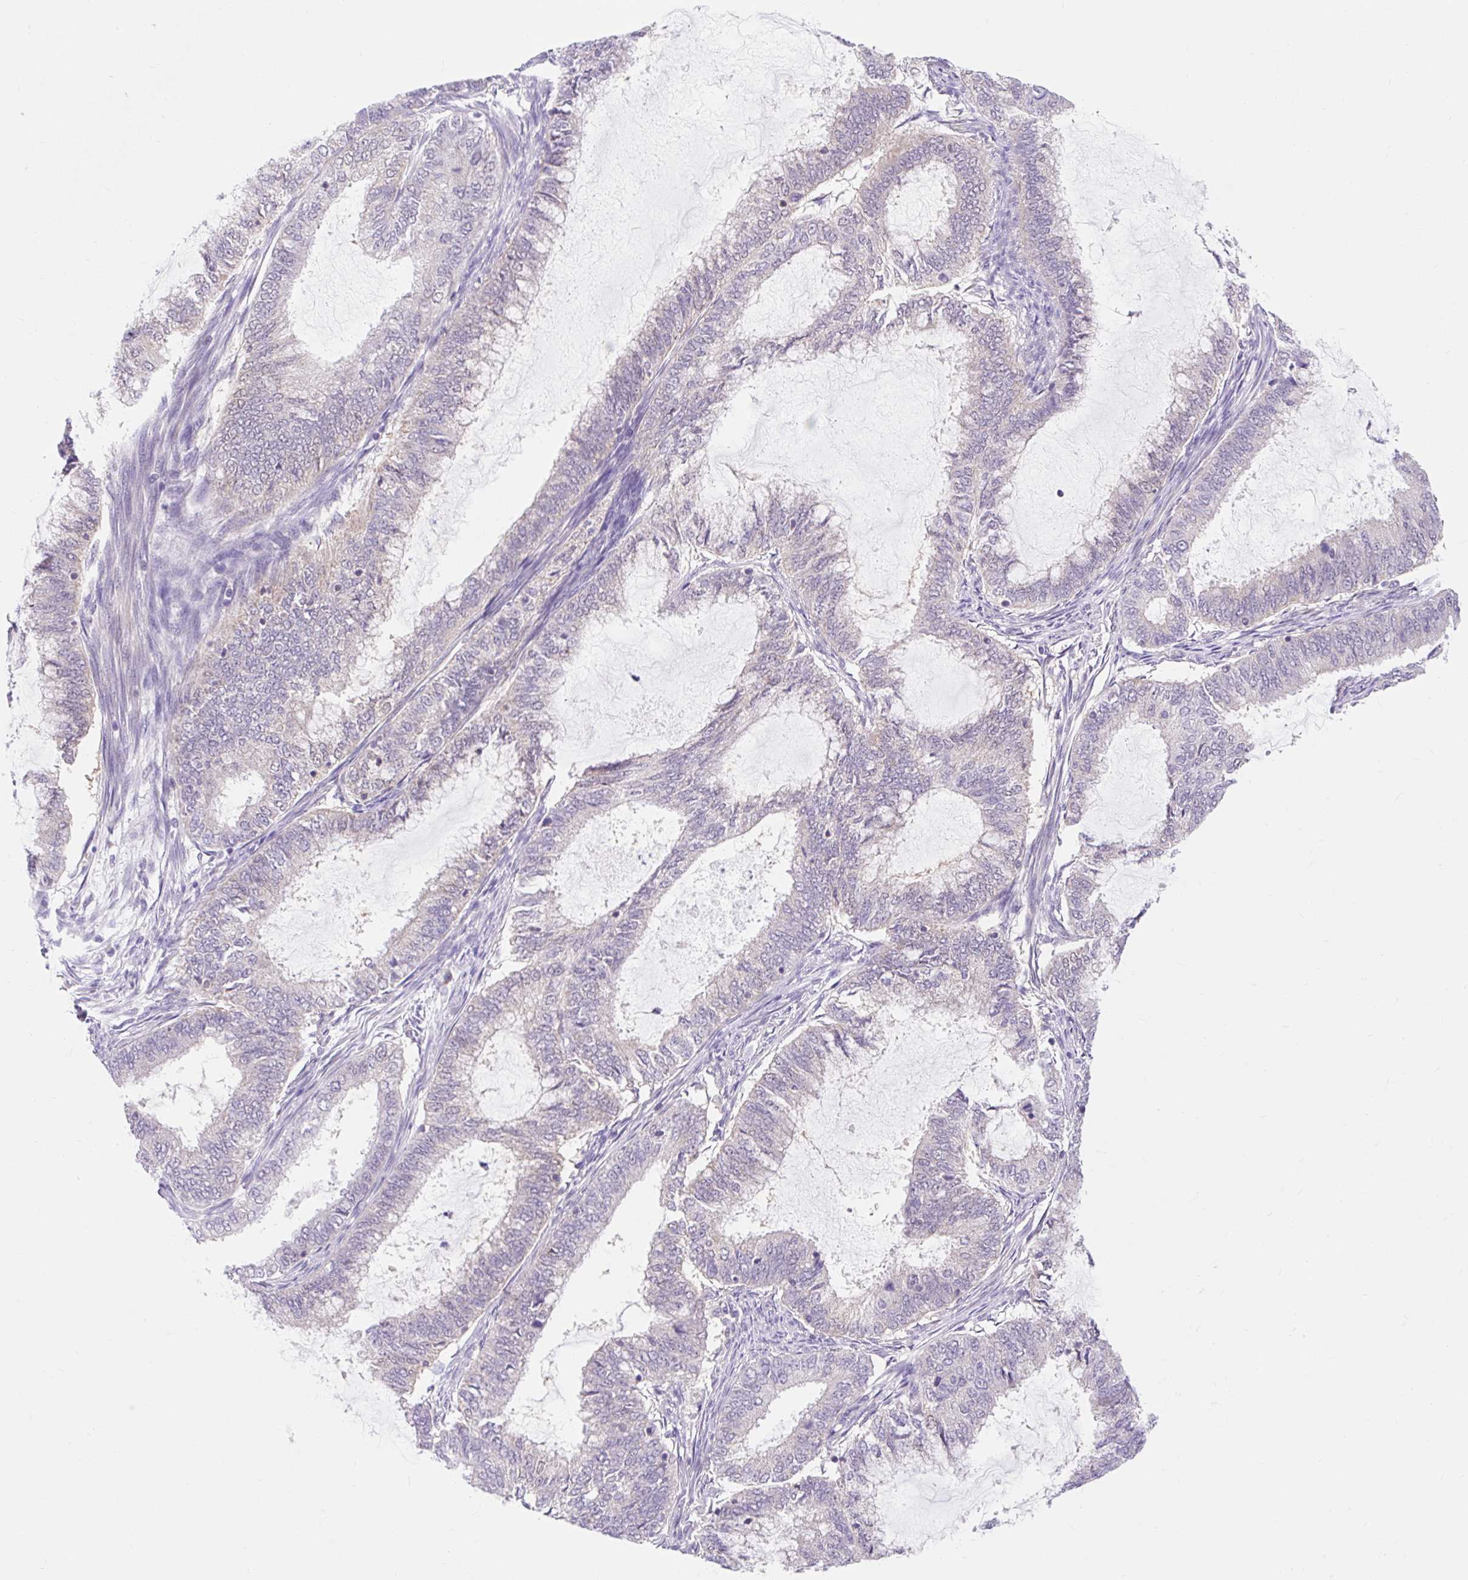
{"staining": {"intensity": "negative", "quantity": "none", "location": "none"}, "tissue": "endometrial cancer", "cell_type": "Tumor cells", "image_type": "cancer", "snomed": [{"axis": "morphology", "description": "Adenocarcinoma, NOS"}, {"axis": "topography", "description": "Endometrium"}], "caption": "This is a micrograph of immunohistochemistry staining of endometrial cancer, which shows no positivity in tumor cells.", "gene": "ITPK1", "patient": {"sex": "female", "age": 51}}